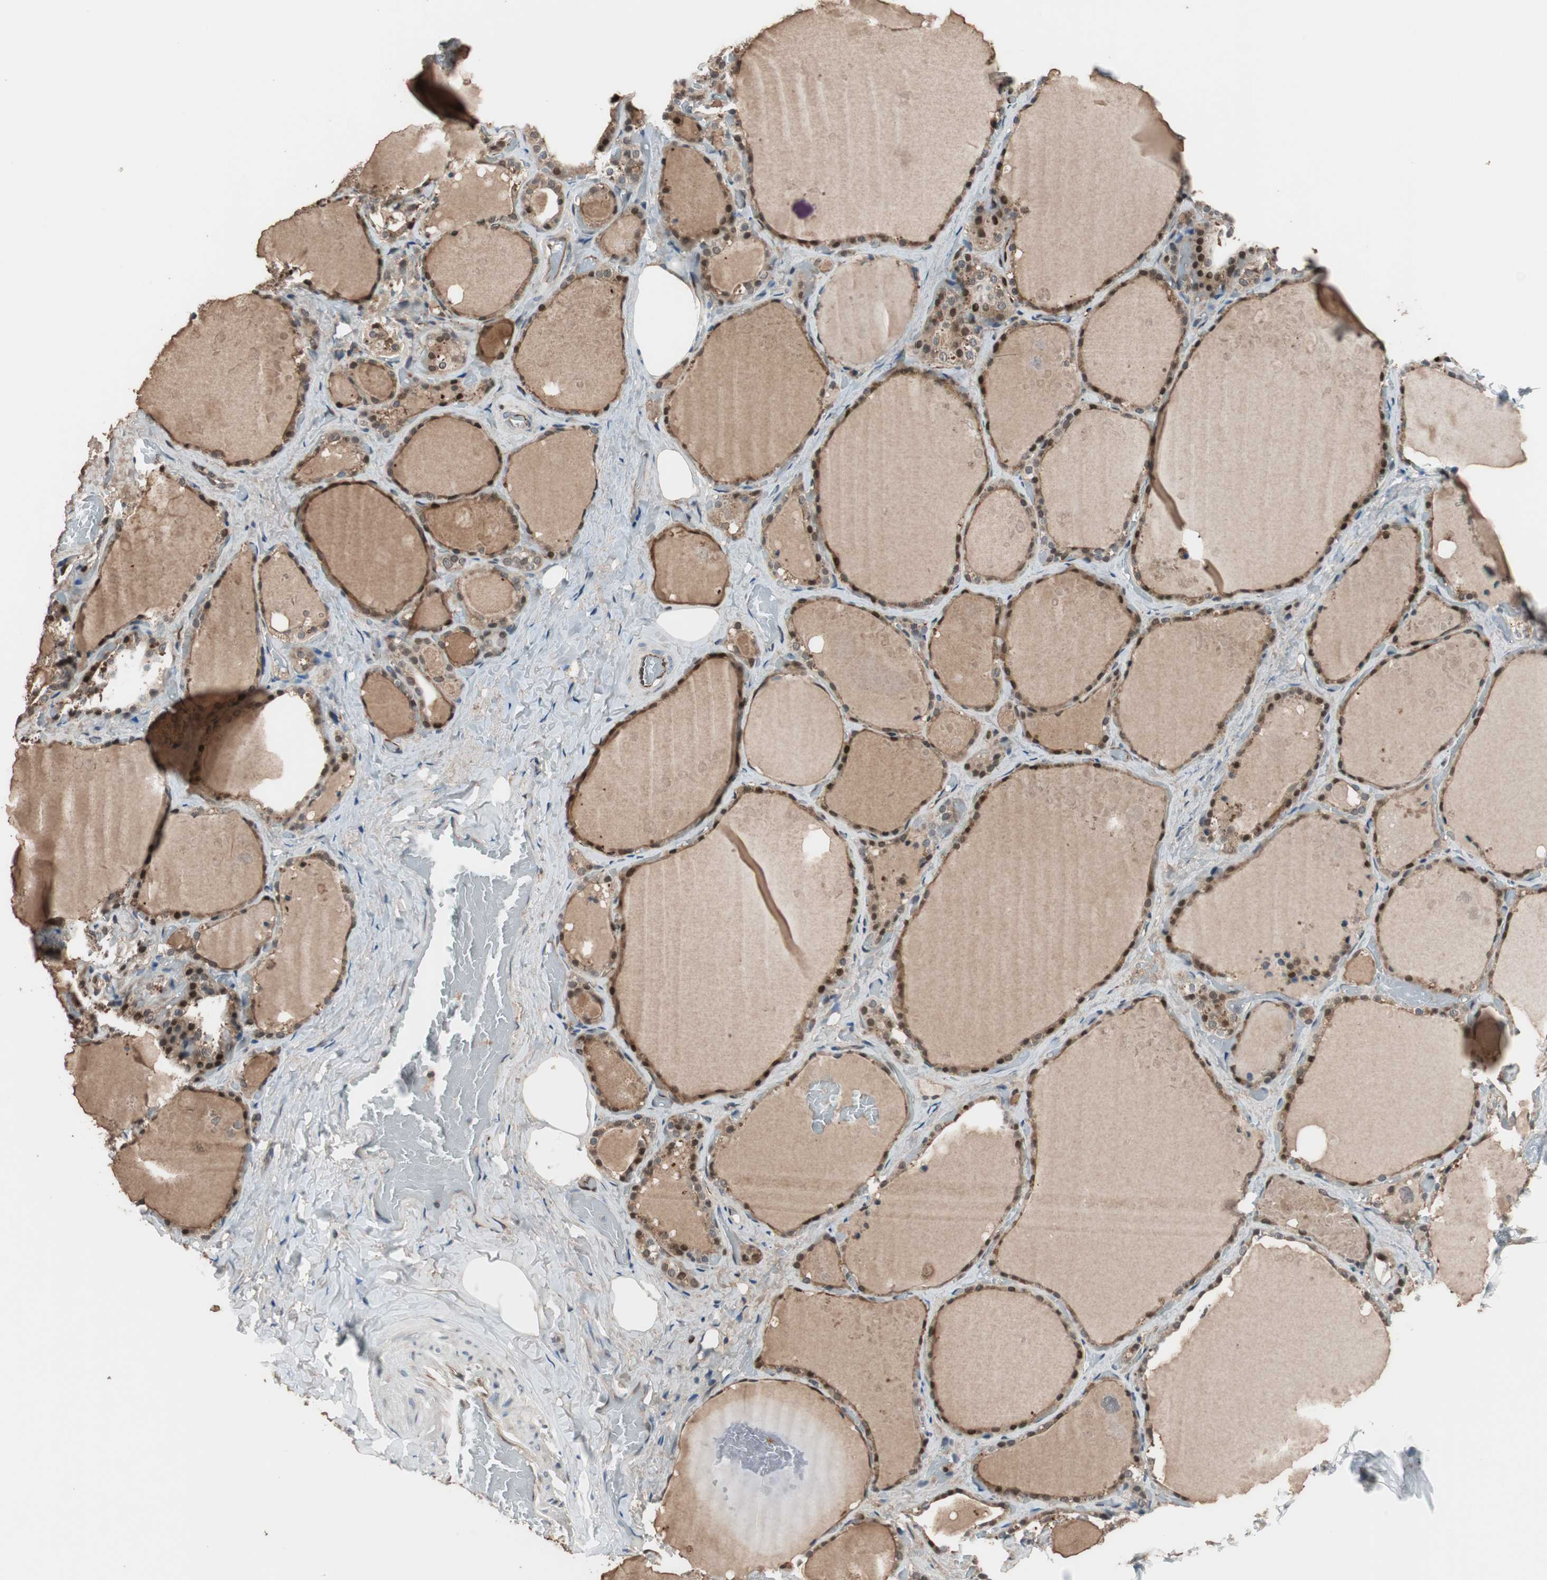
{"staining": {"intensity": "moderate", "quantity": ">75%", "location": "cytoplasmic/membranous"}, "tissue": "thyroid gland", "cell_type": "Glandular cells", "image_type": "normal", "snomed": [{"axis": "morphology", "description": "Normal tissue, NOS"}, {"axis": "topography", "description": "Thyroid gland"}], "caption": "This histopathology image demonstrates IHC staining of unremarkable human thyroid gland, with medium moderate cytoplasmic/membranous expression in about >75% of glandular cells.", "gene": "P3R3URF", "patient": {"sex": "male", "age": 61}}